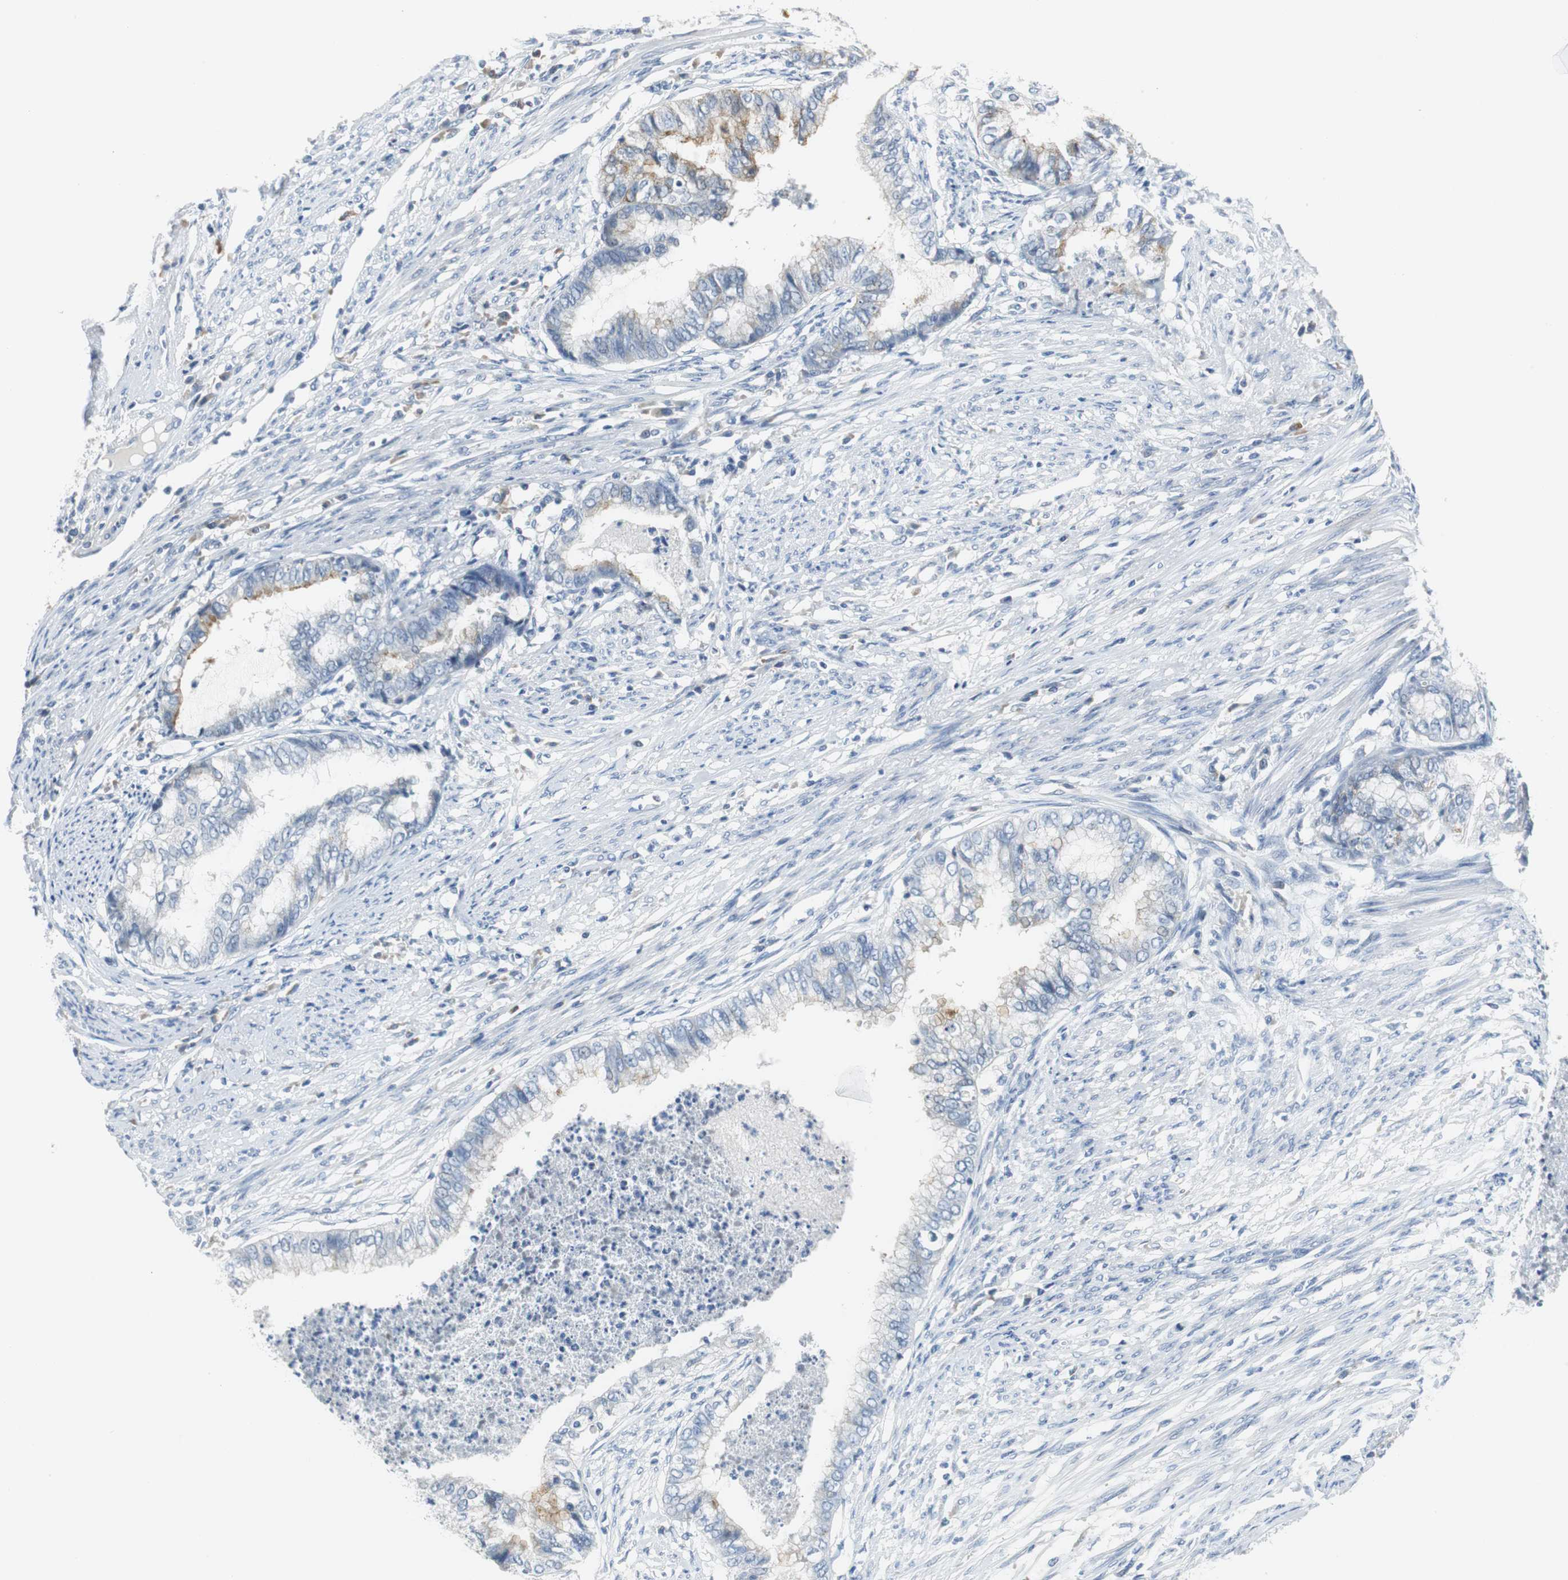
{"staining": {"intensity": "weak", "quantity": "<25%", "location": "cytoplasmic/membranous"}, "tissue": "endometrial cancer", "cell_type": "Tumor cells", "image_type": "cancer", "snomed": [{"axis": "morphology", "description": "Adenocarcinoma, NOS"}, {"axis": "topography", "description": "Endometrium"}], "caption": "A photomicrograph of endometrial cancer stained for a protein displays no brown staining in tumor cells.", "gene": "GLCCI1", "patient": {"sex": "female", "age": 79}}